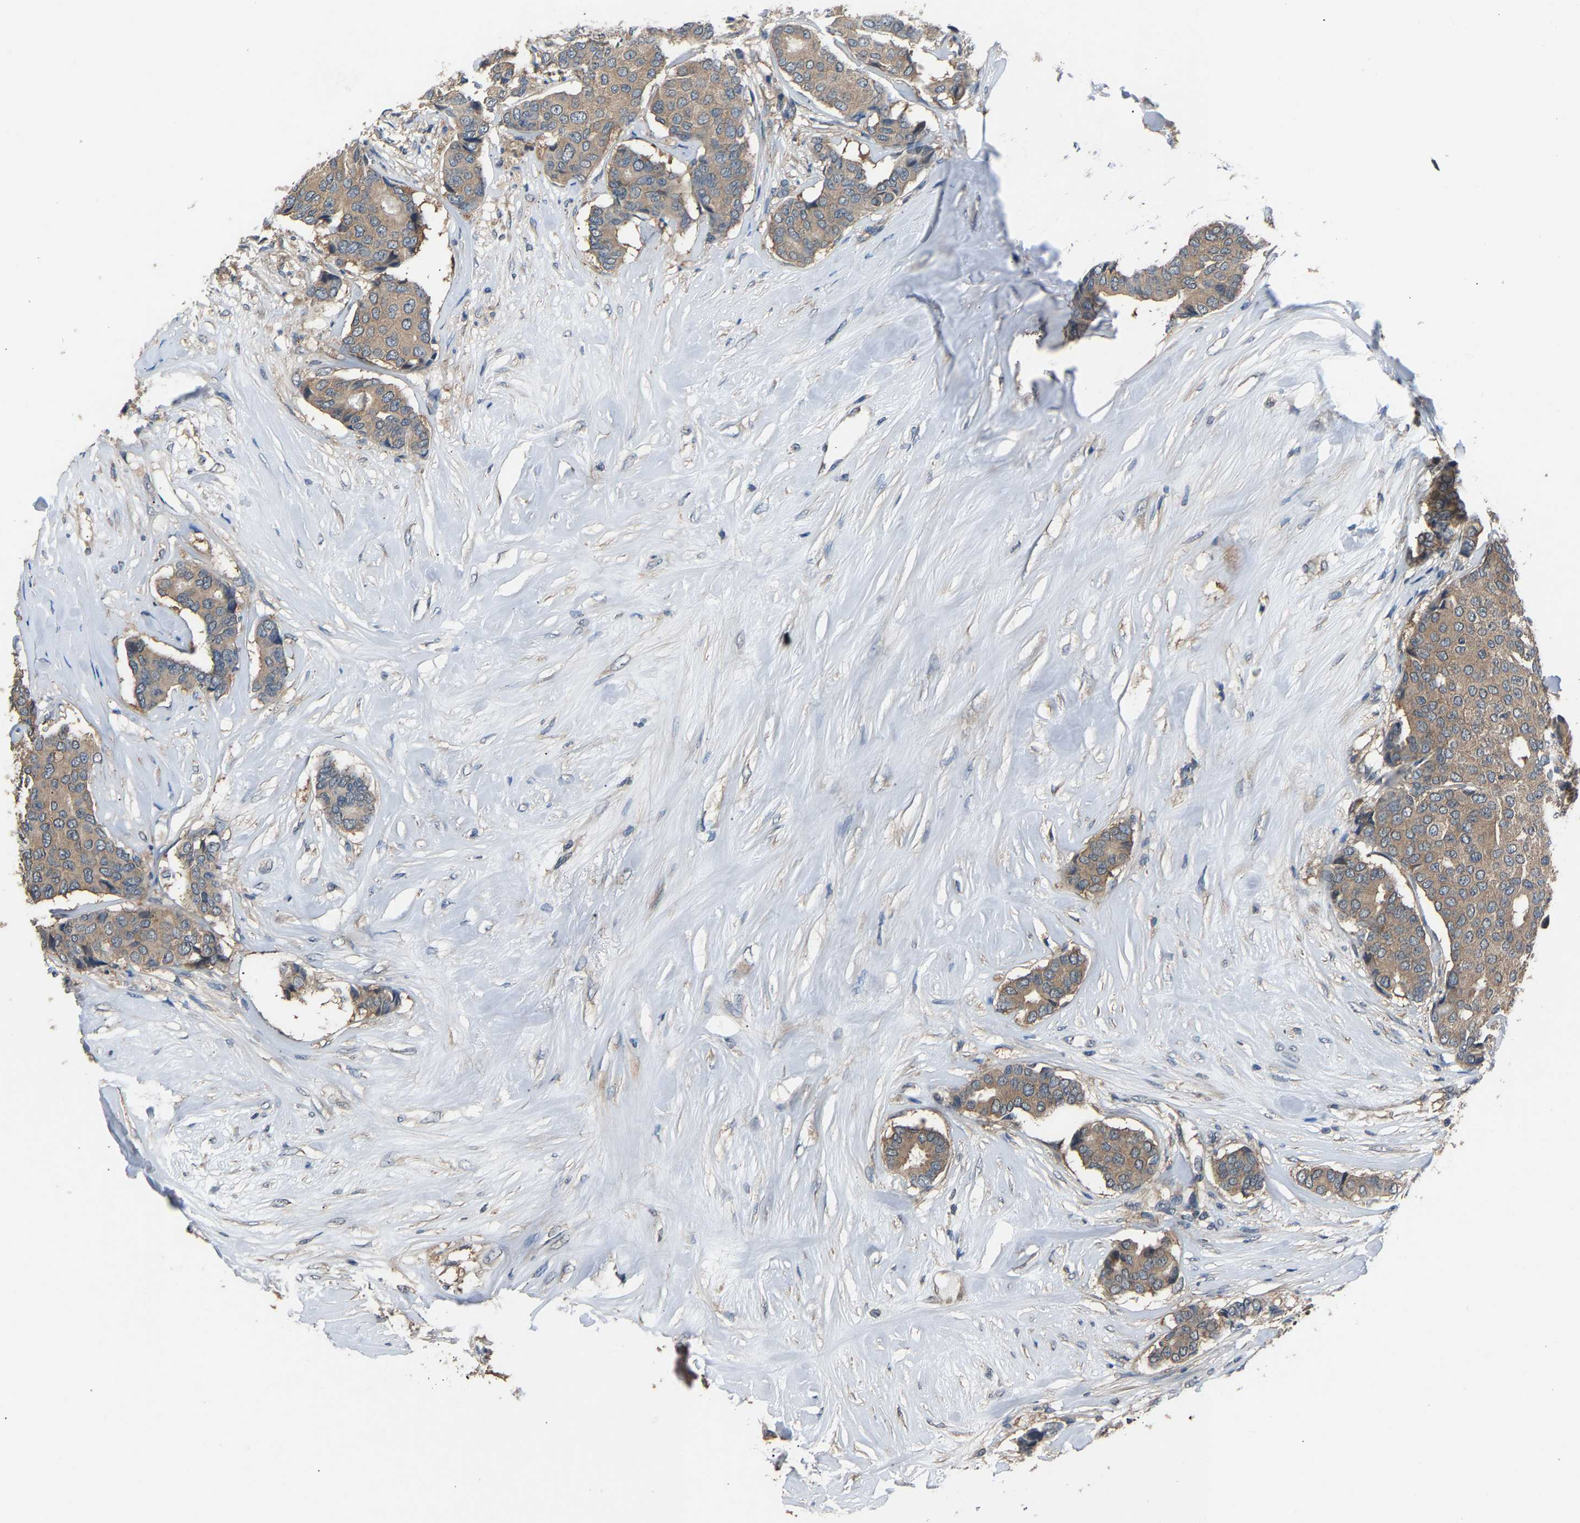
{"staining": {"intensity": "weak", "quantity": ">75%", "location": "cytoplasmic/membranous"}, "tissue": "breast cancer", "cell_type": "Tumor cells", "image_type": "cancer", "snomed": [{"axis": "morphology", "description": "Duct carcinoma"}, {"axis": "topography", "description": "Breast"}], "caption": "Immunohistochemical staining of human breast infiltrating ductal carcinoma reveals low levels of weak cytoplasmic/membranous protein expression in about >75% of tumor cells. The protein is stained brown, and the nuclei are stained in blue (DAB (3,3'-diaminobenzidine) IHC with brightfield microscopy, high magnification).", "gene": "ABCC9", "patient": {"sex": "female", "age": 75}}